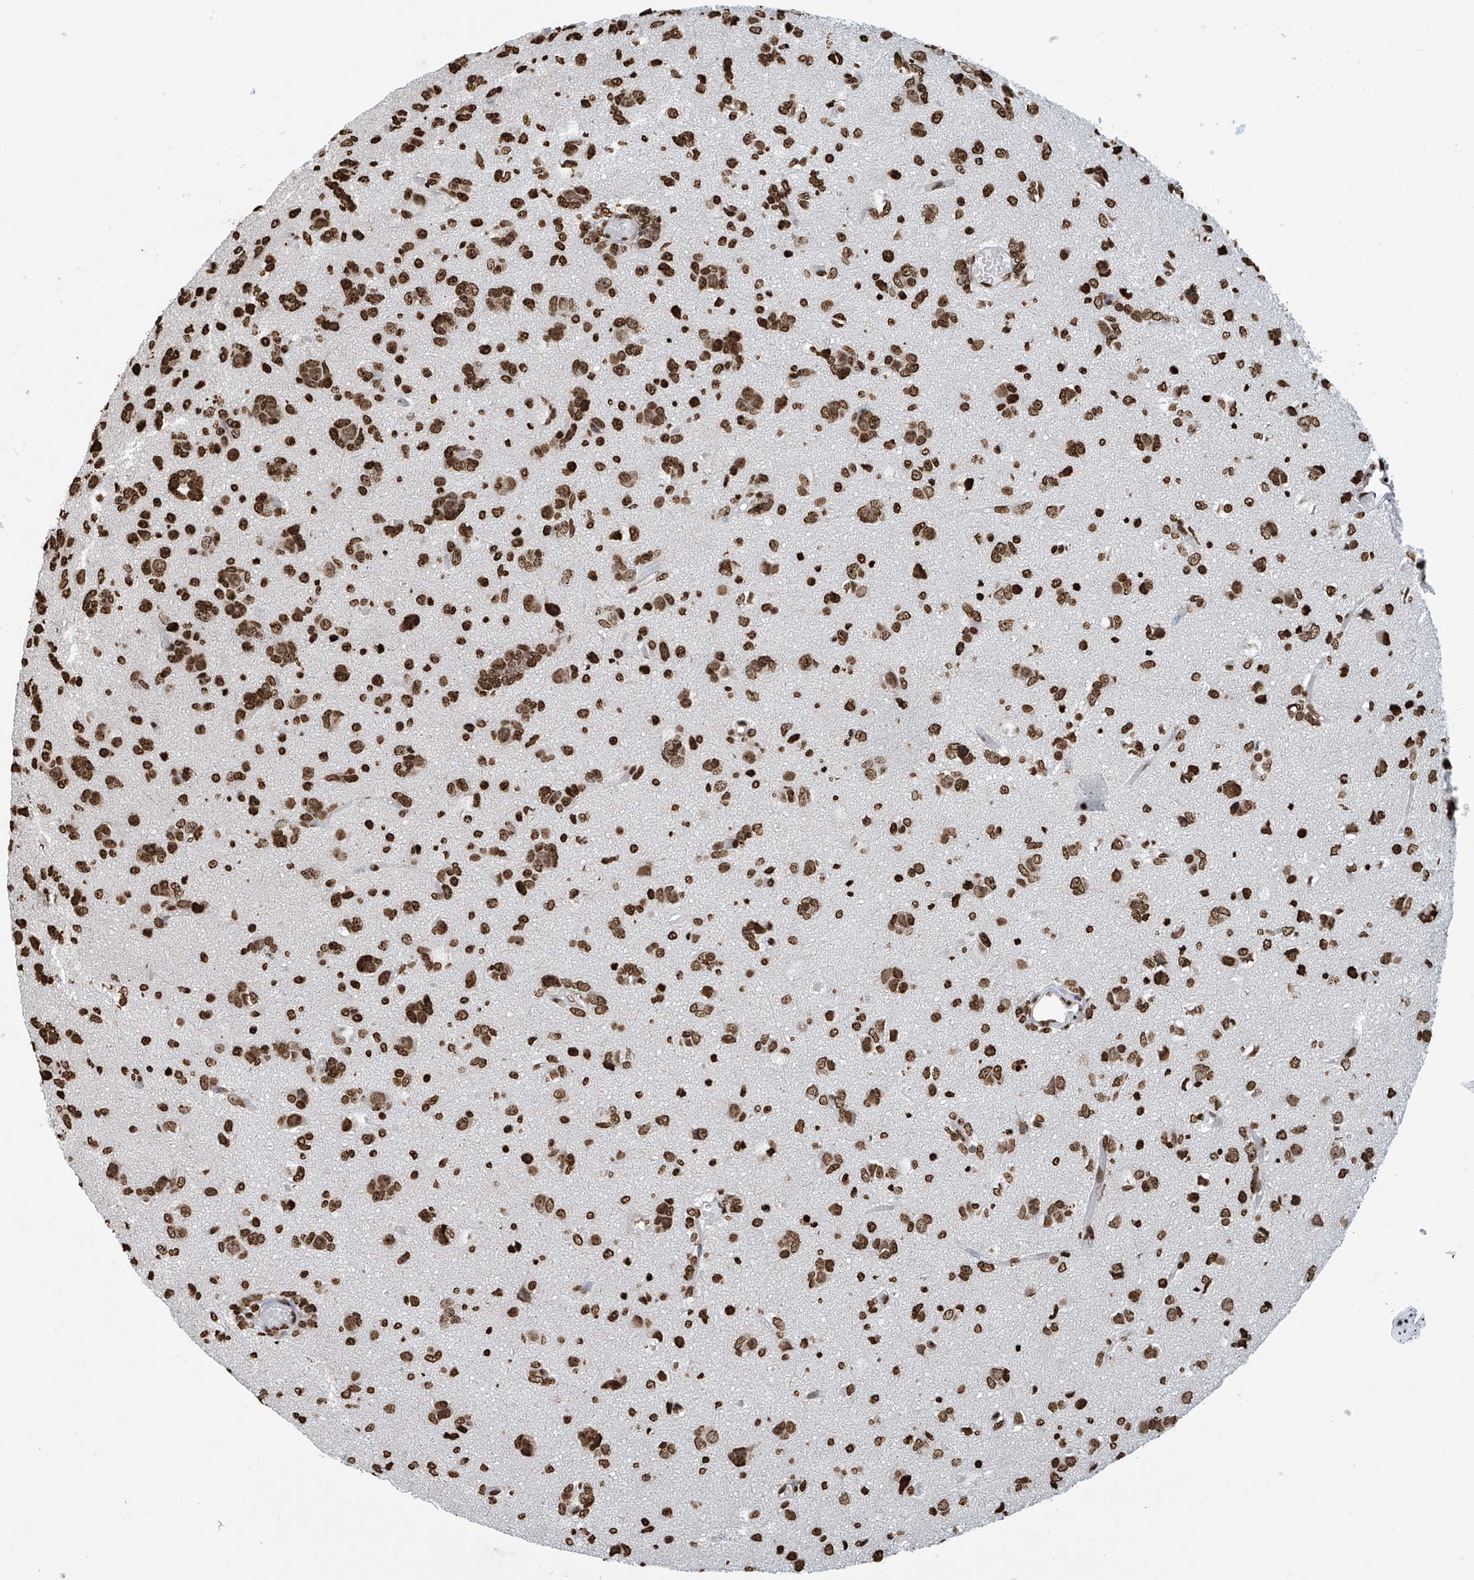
{"staining": {"intensity": "strong", "quantity": ">75%", "location": "nuclear"}, "tissue": "glioma", "cell_type": "Tumor cells", "image_type": "cancer", "snomed": [{"axis": "morphology", "description": "Glioma, malignant, High grade"}, {"axis": "topography", "description": "Brain"}], "caption": "Tumor cells display high levels of strong nuclear positivity in about >75% of cells in glioma.", "gene": "DPPA2", "patient": {"sex": "female", "age": 59}}